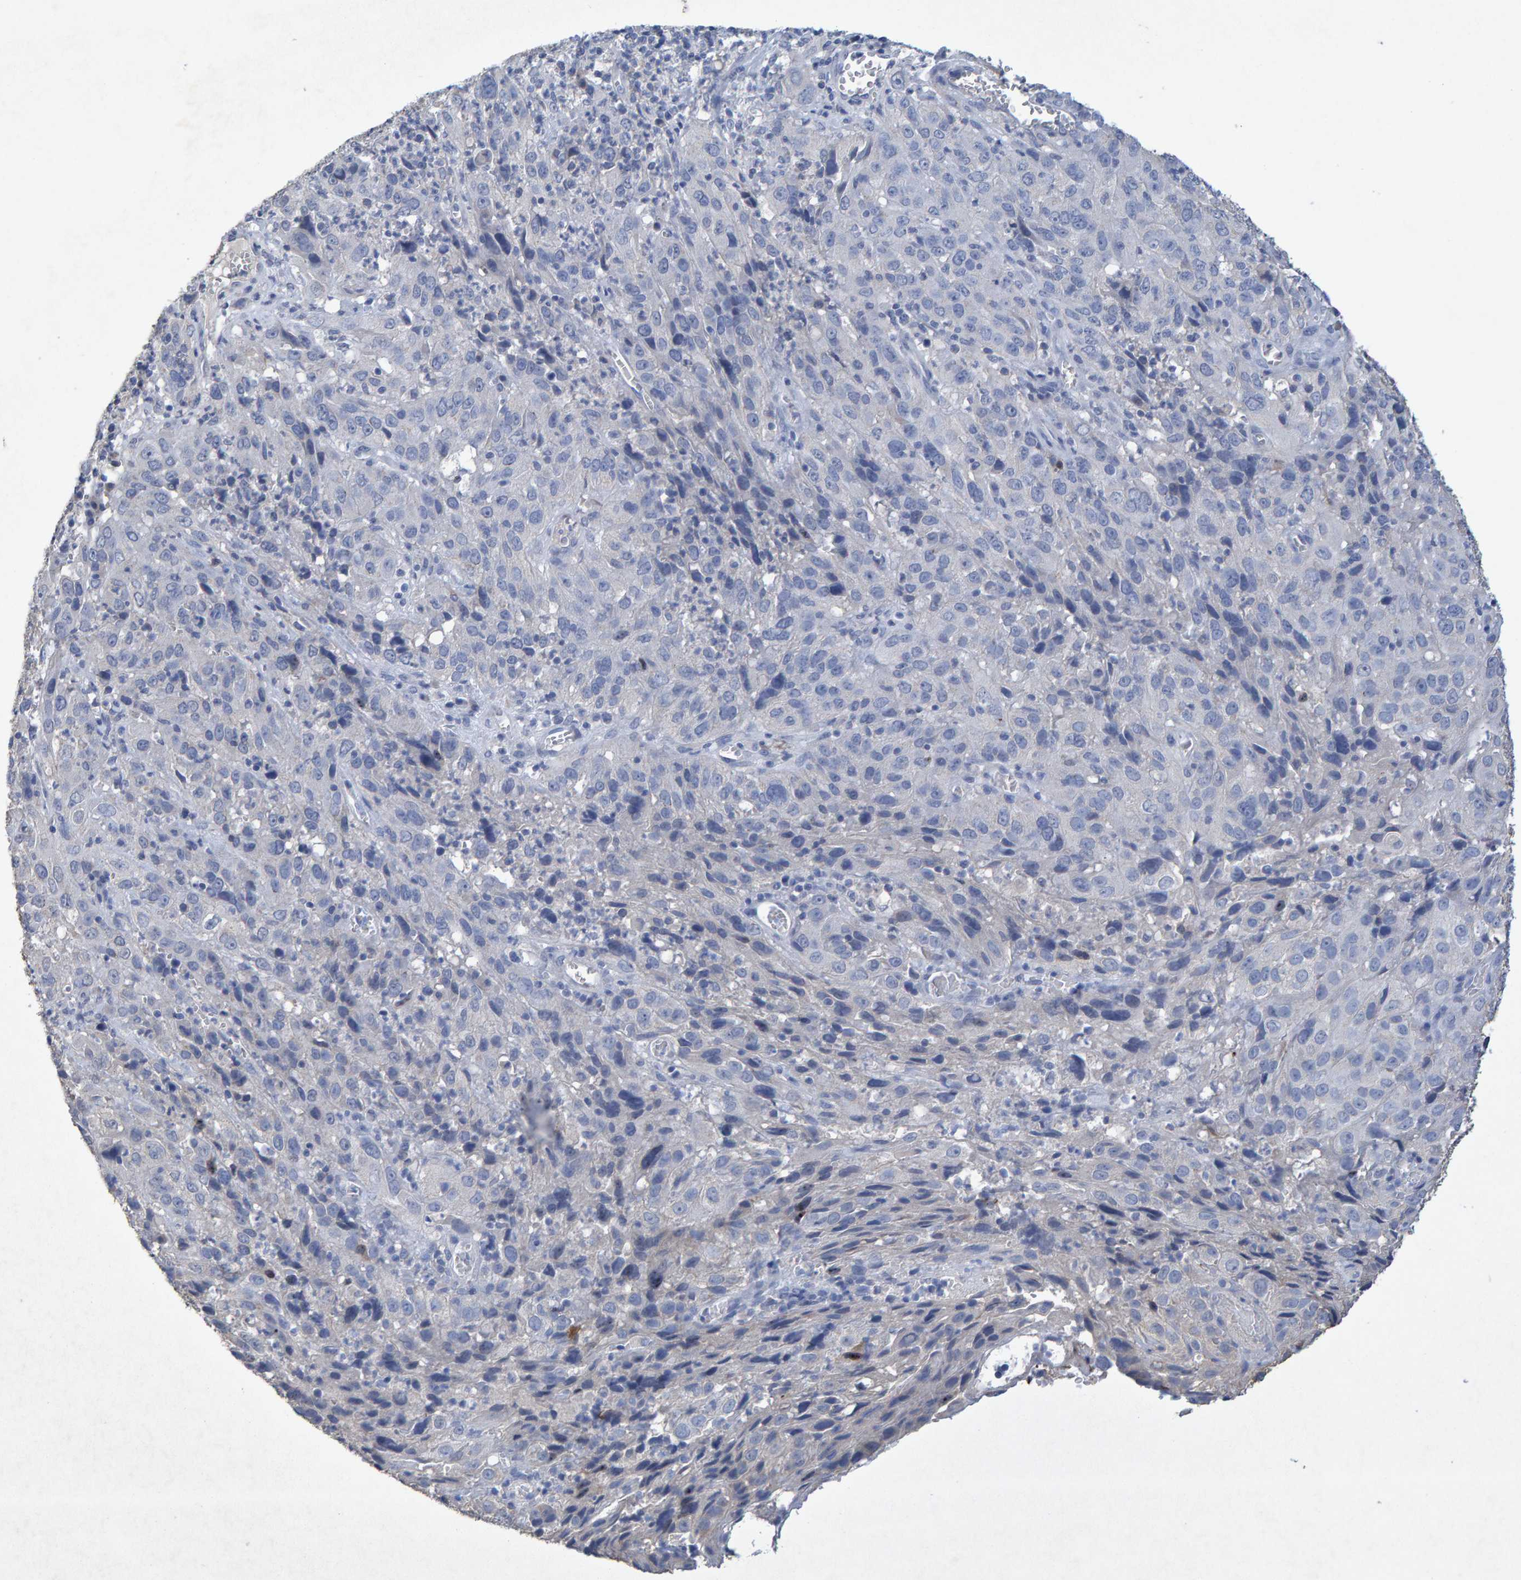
{"staining": {"intensity": "negative", "quantity": "none", "location": "none"}, "tissue": "cervical cancer", "cell_type": "Tumor cells", "image_type": "cancer", "snomed": [{"axis": "morphology", "description": "Squamous cell carcinoma, NOS"}, {"axis": "topography", "description": "Cervix"}], "caption": "Cervical cancer (squamous cell carcinoma) was stained to show a protein in brown. There is no significant positivity in tumor cells. Brightfield microscopy of IHC stained with DAB (3,3'-diaminobenzidine) (brown) and hematoxylin (blue), captured at high magnification.", "gene": "CTH", "patient": {"sex": "female", "age": 32}}